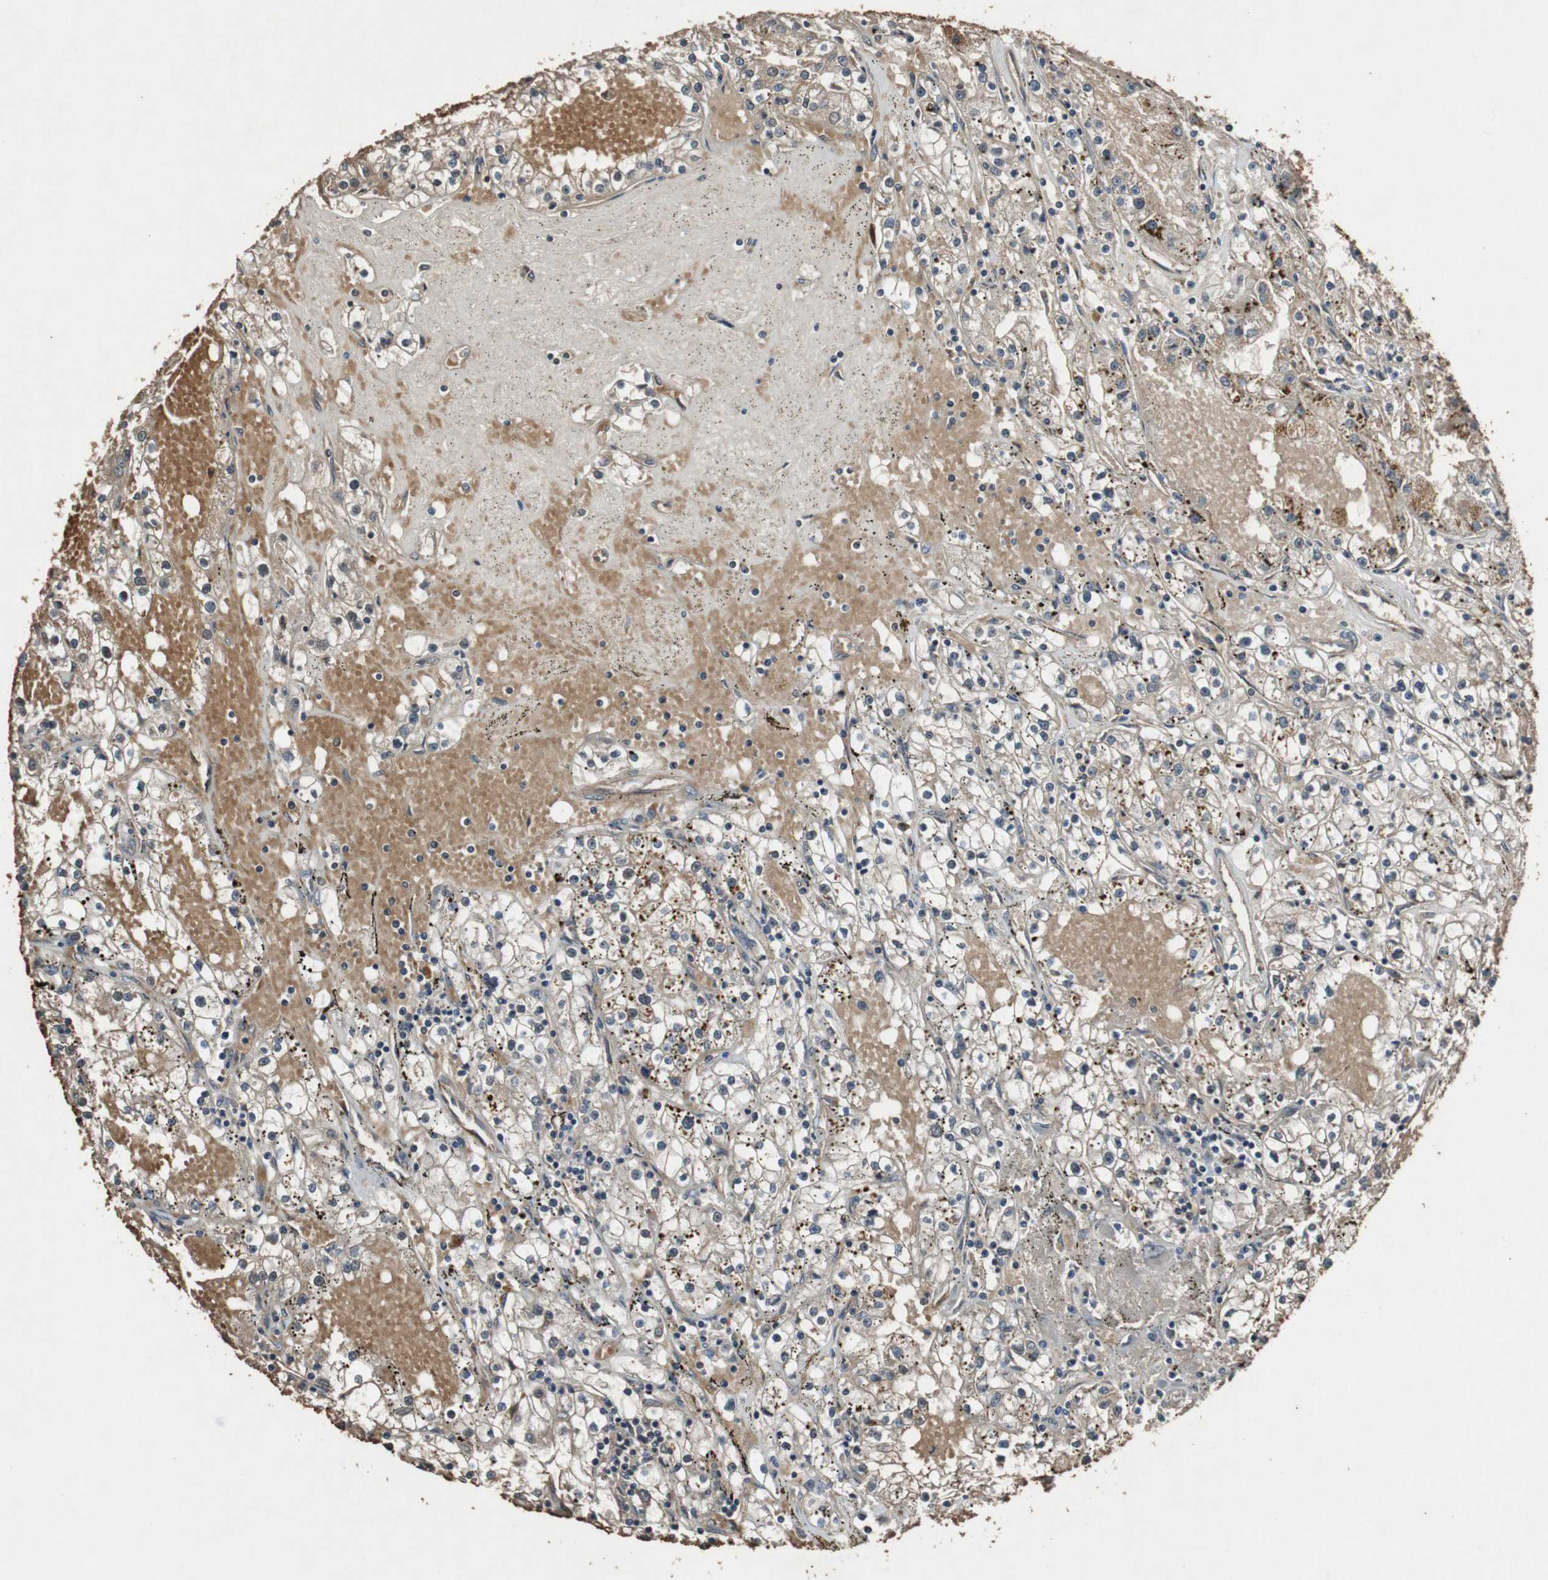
{"staining": {"intensity": "negative", "quantity": "none", "location": "none"}, "tissue": "renal cancer", "cell_type": "Tumor cells", "image_type": "cancer", "snomed": [{"axis": "morphology", "description": "Adenocarcinoma, NOS"}, {"axis": "topography", "description": "Kidney"}], "caption": "The micrograph demonstrates no significant expression in tumor cells of renal cancer (adenocarcinoma). (DAB (3,3'-diaminobenzidine) immunohistochemistry visualized using brightfield microscopy, high magnification).", "gene": "SLIT2", "patient": {"sex": "male", "age": 56}}